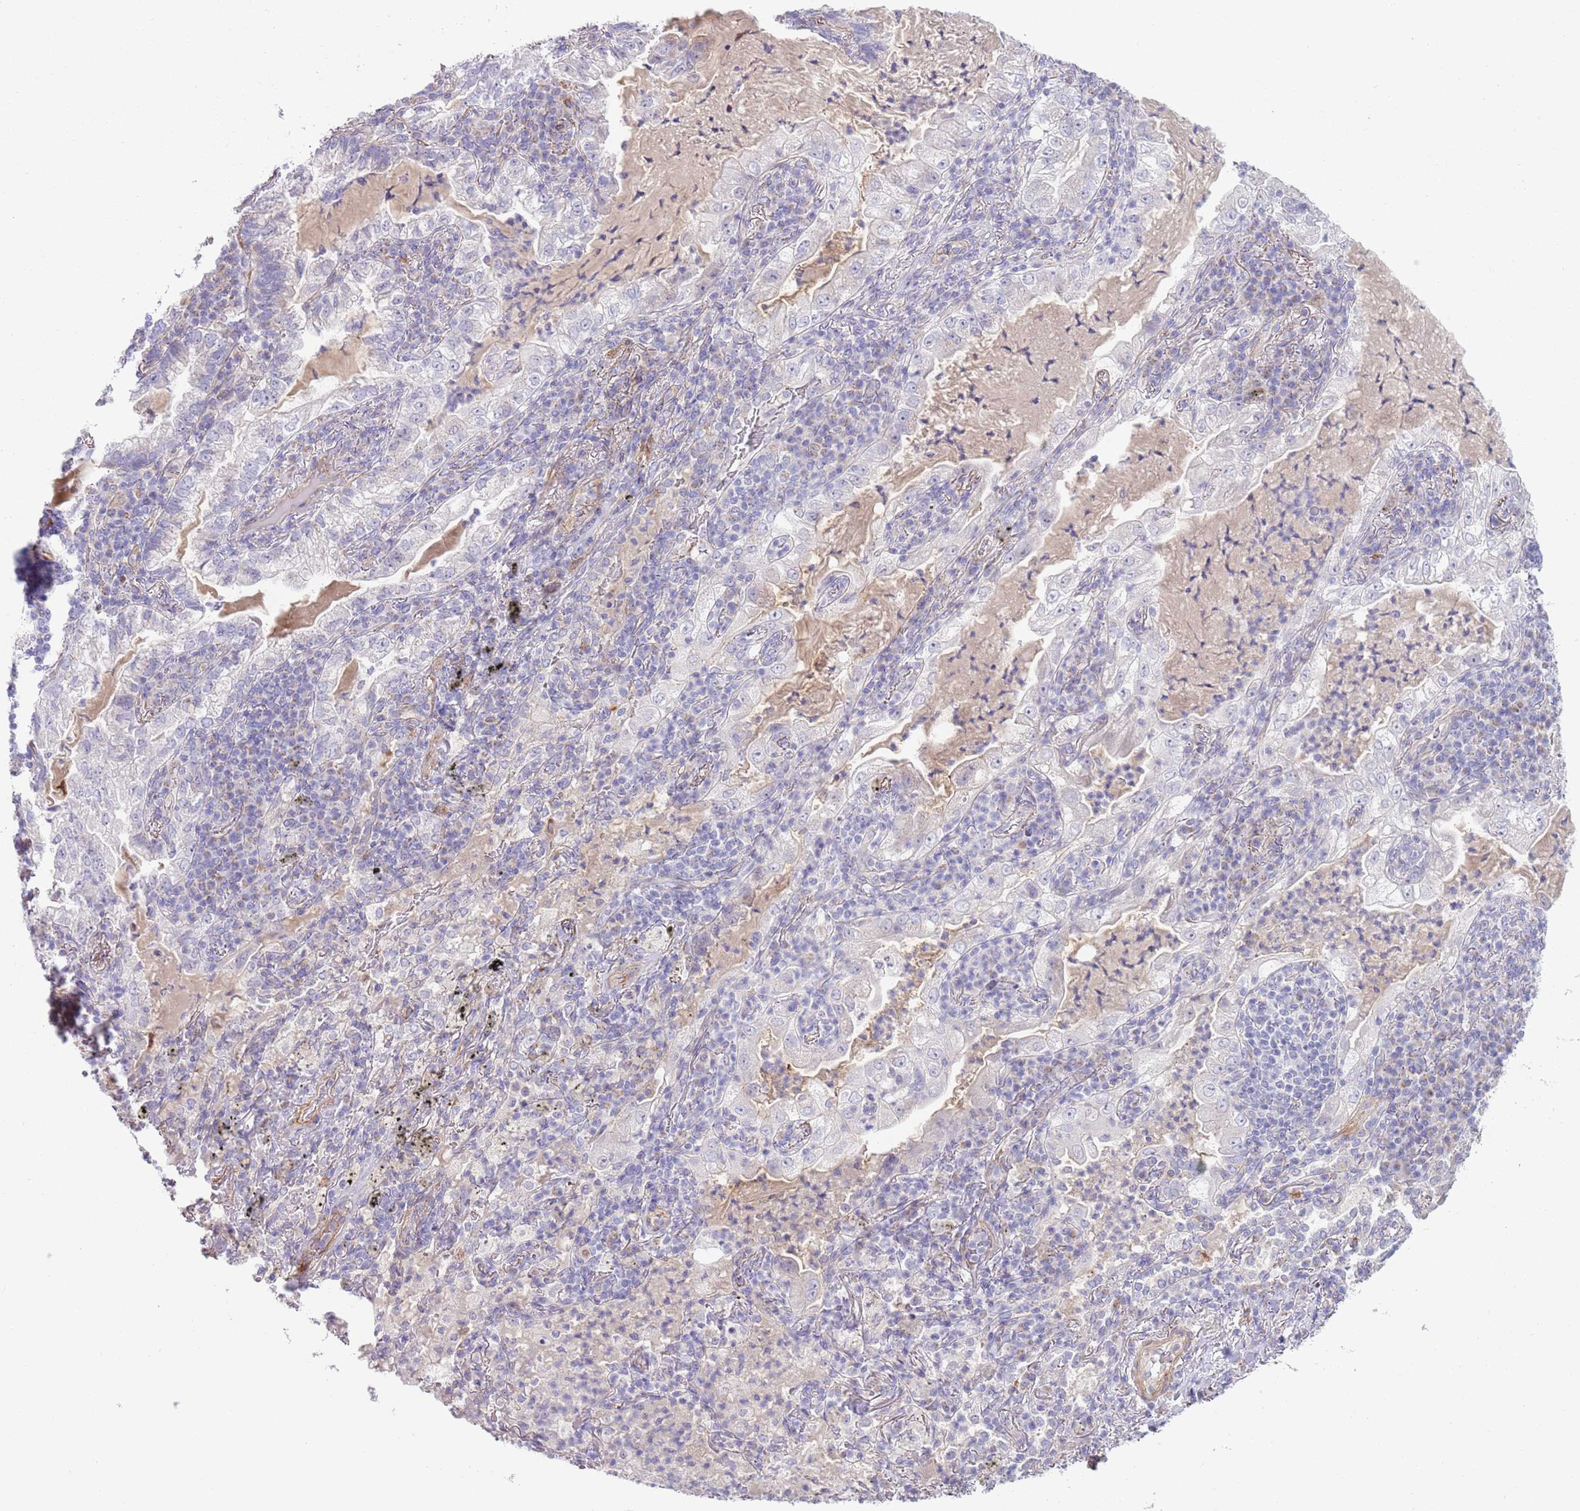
{"staining": {"intensity": "negative", "quantity": "none", "location": "none"}, "tissue": "lung cancer", "cell_type": "Tumor cells", "image_type": "cancer", "snomed": [{"axis": "morphology", "description": "Adenocarcinoma, NOS"}, {"axis": "topography", "description": "Lung"}], "caption": "This is a histopathology image of IHC staining of lung cancer, which shows no staining in tumor cells.", "gene": "TINAGL1", "patient": {"sex": "female", "age": 73}}